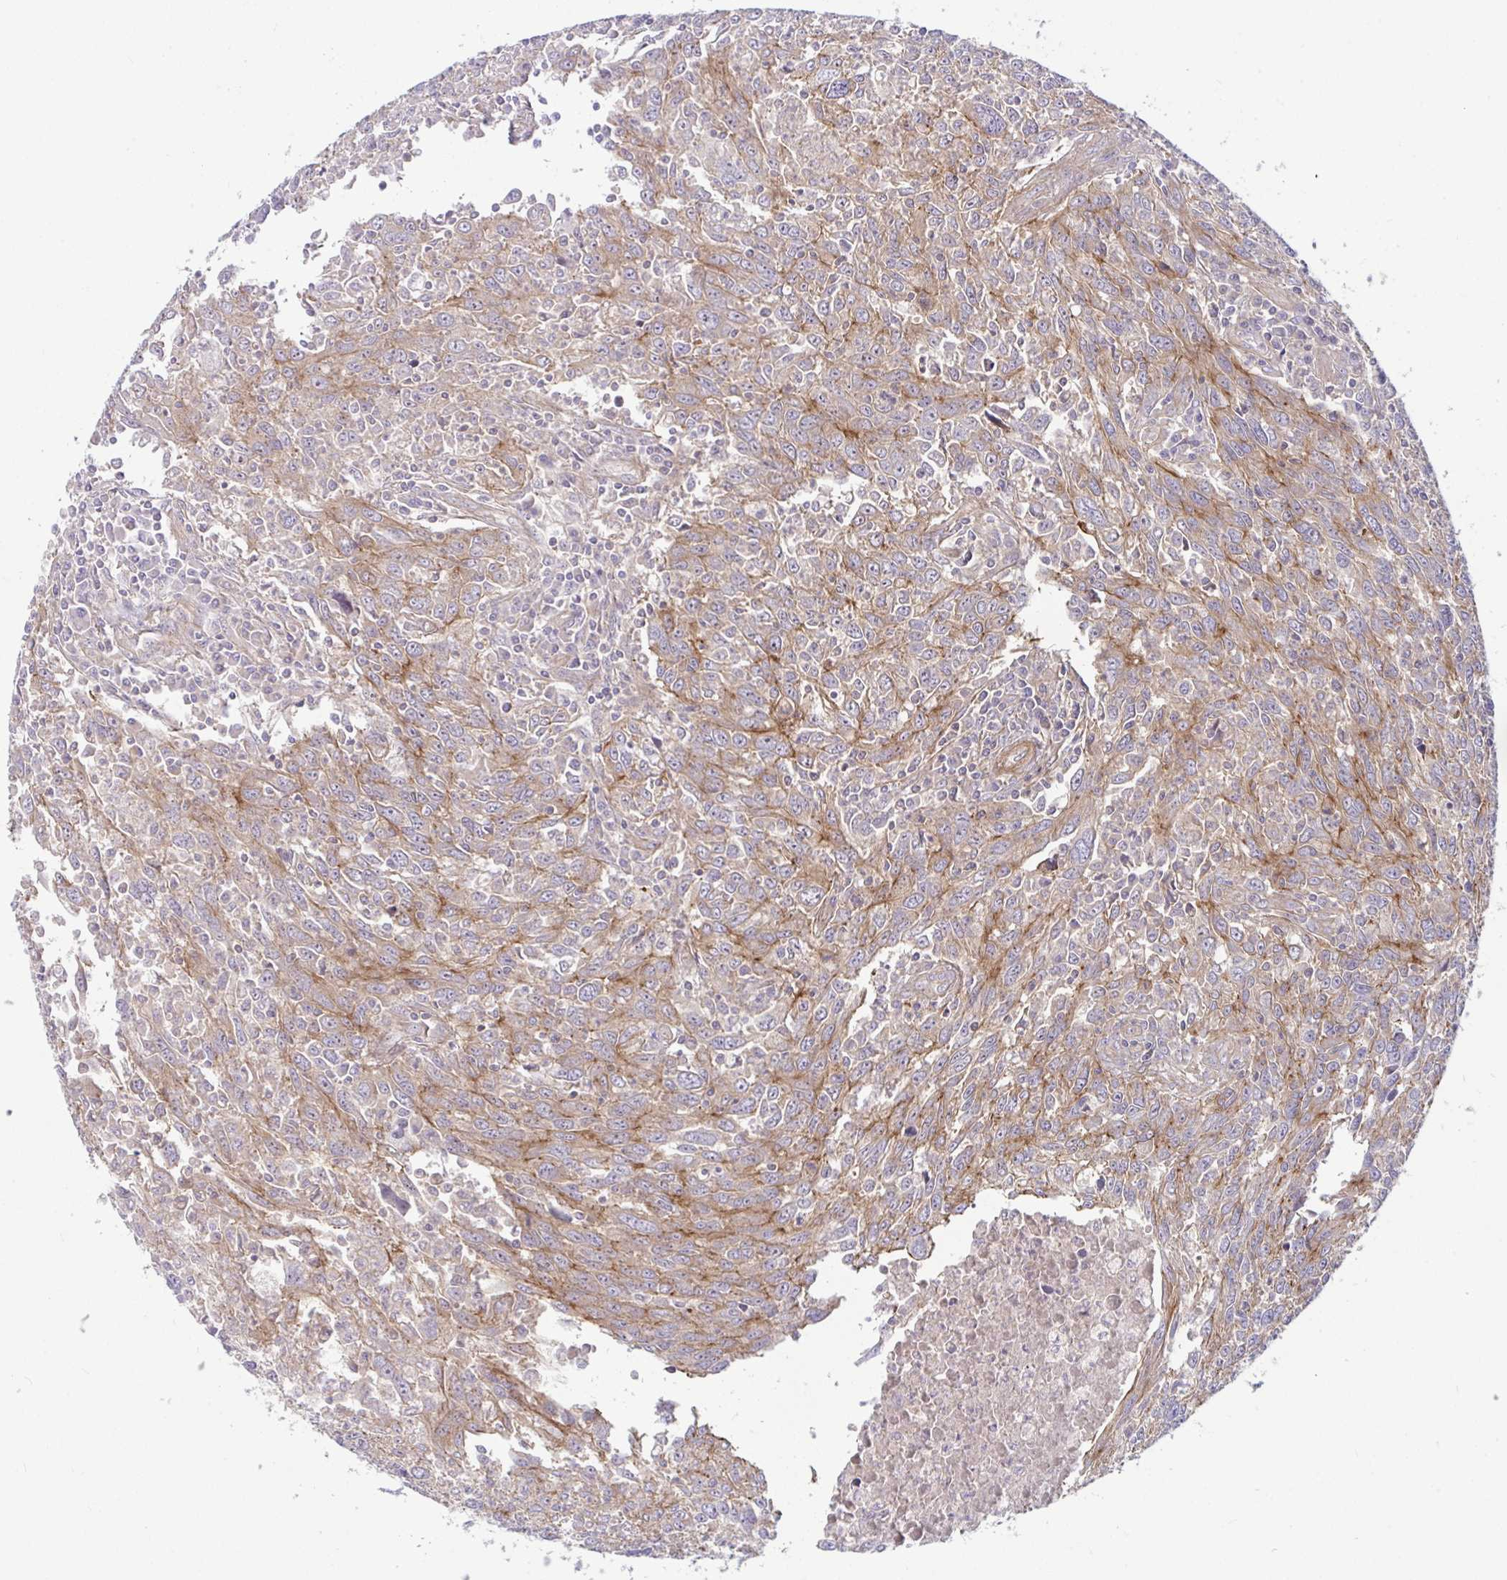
{"staining": {"intensity": "negative", "quantity": "none", "location": "none"}, "tissue": "breast cancer", "cell_type": "Tumor cells", "image_type": "cancer", "snomed": [{"axis": "morphology", "description": "Duct carcinoma"}, {"axis": "topography", "description": "Breast"}], "caption": "Immunohistochemistry histopathology image of neoplastic tissue: infiltrating ductal carcinoma (breast) stained with DAB demonstrates no significant protein positivity in tumor cells. The staining was performed using DAB (3,3'-diaminobenzidine) to visualize the protein expression in brown, while the nuclei were stained in blue with hematoxylin (Magnification: 20x).", "gene": "TANK", "patient": {"sex": "female", "age": 50}}